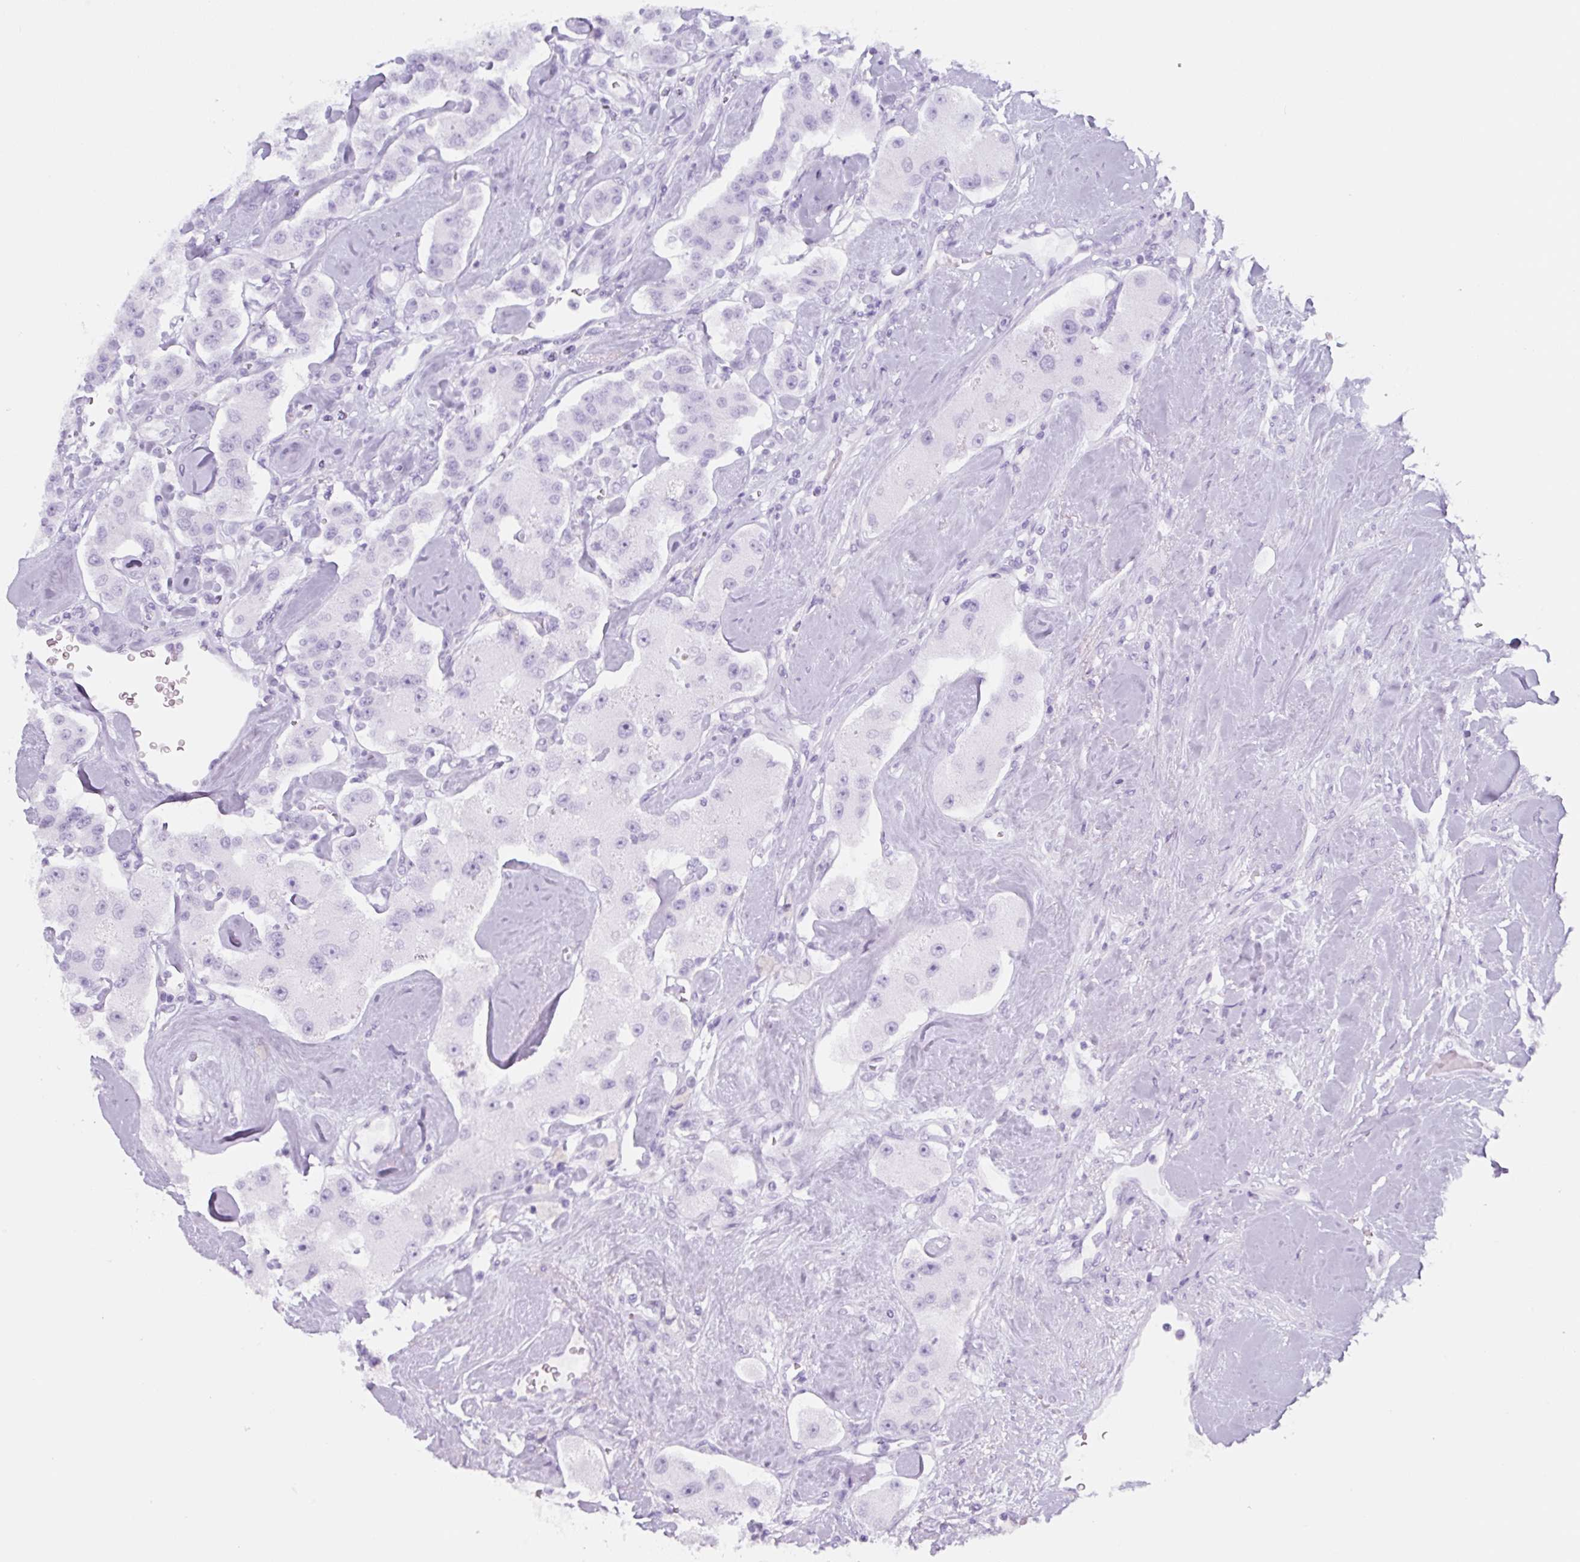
{"staining": {"intensity": "negative", "quantity": "none", "location": "none"}, "tissue": "carcinoid", "cell_type": "Tumor cells", "image_type": "cancer", "snomed": [{"axis": "morphology", "description": "Carcinoid, malignant, NOS"}, {"axis": "topography", "description": "Pancreas"}], "caption": "A photomicrograph of carcinoid stained for a protein displays no brown staining in tumor cells.", "gene": "TNFRSF8", "patient": {"sex": "male", "age": 41}}